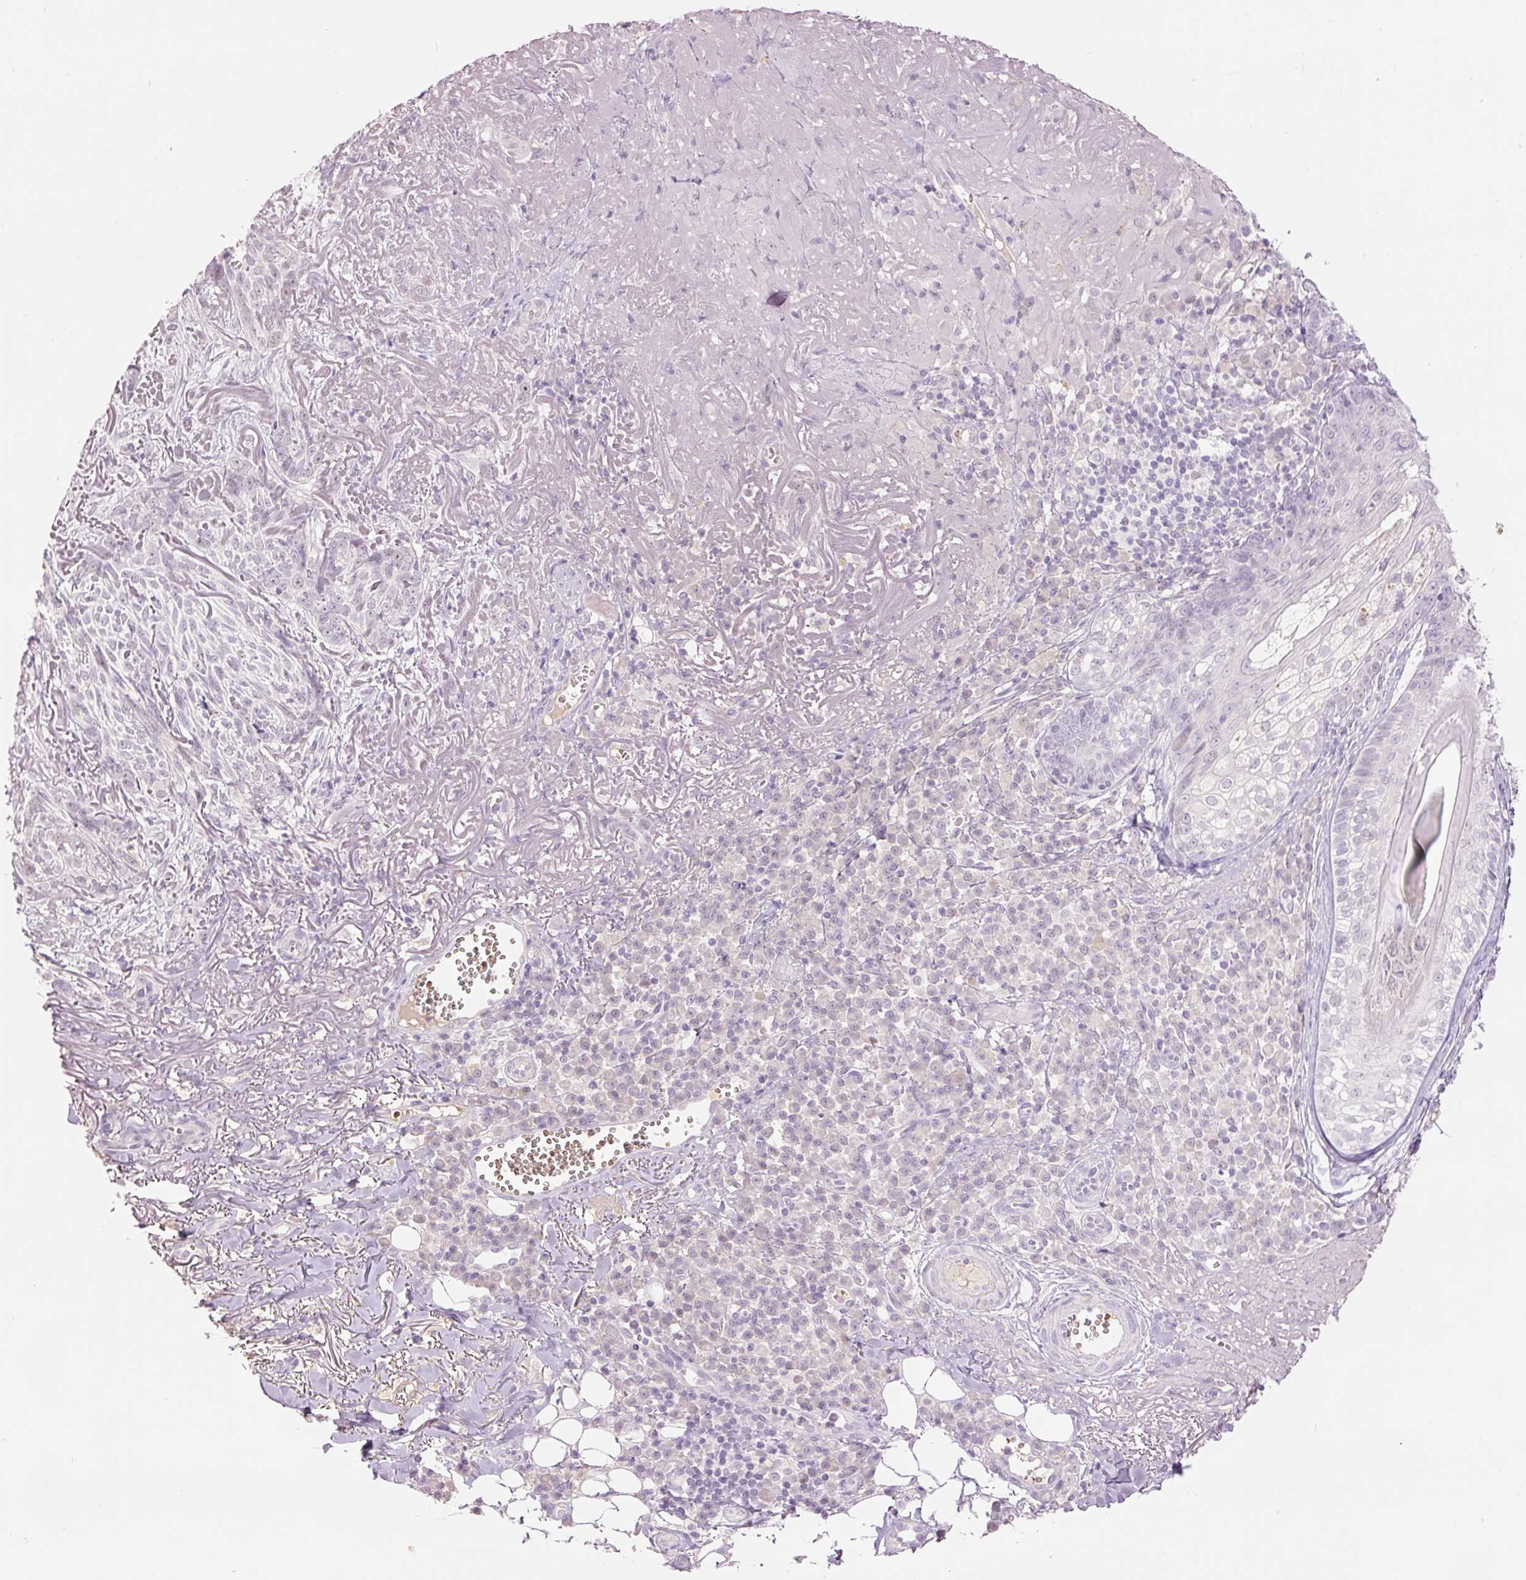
{"staining": {"intensity": "negative", "quantity": "none", "location": "none"}, "tissue": "skin cancer", "cell_type": "Tumor cells", "image_type": "cancer", "snomed": [{"axis": "morphology", "description": "Basal cell carcinoma"}, {"axis": "topography", "description": "Skin"}, {"axis": "topography", "description": "Skin of face"}], "caption": "This is an immunohistochemistry (IHC) image of skin cancer. There is no positivity in tumor cells.", "gene": "LY6G6D", "patient": {"sex": "female", "age": 95}}